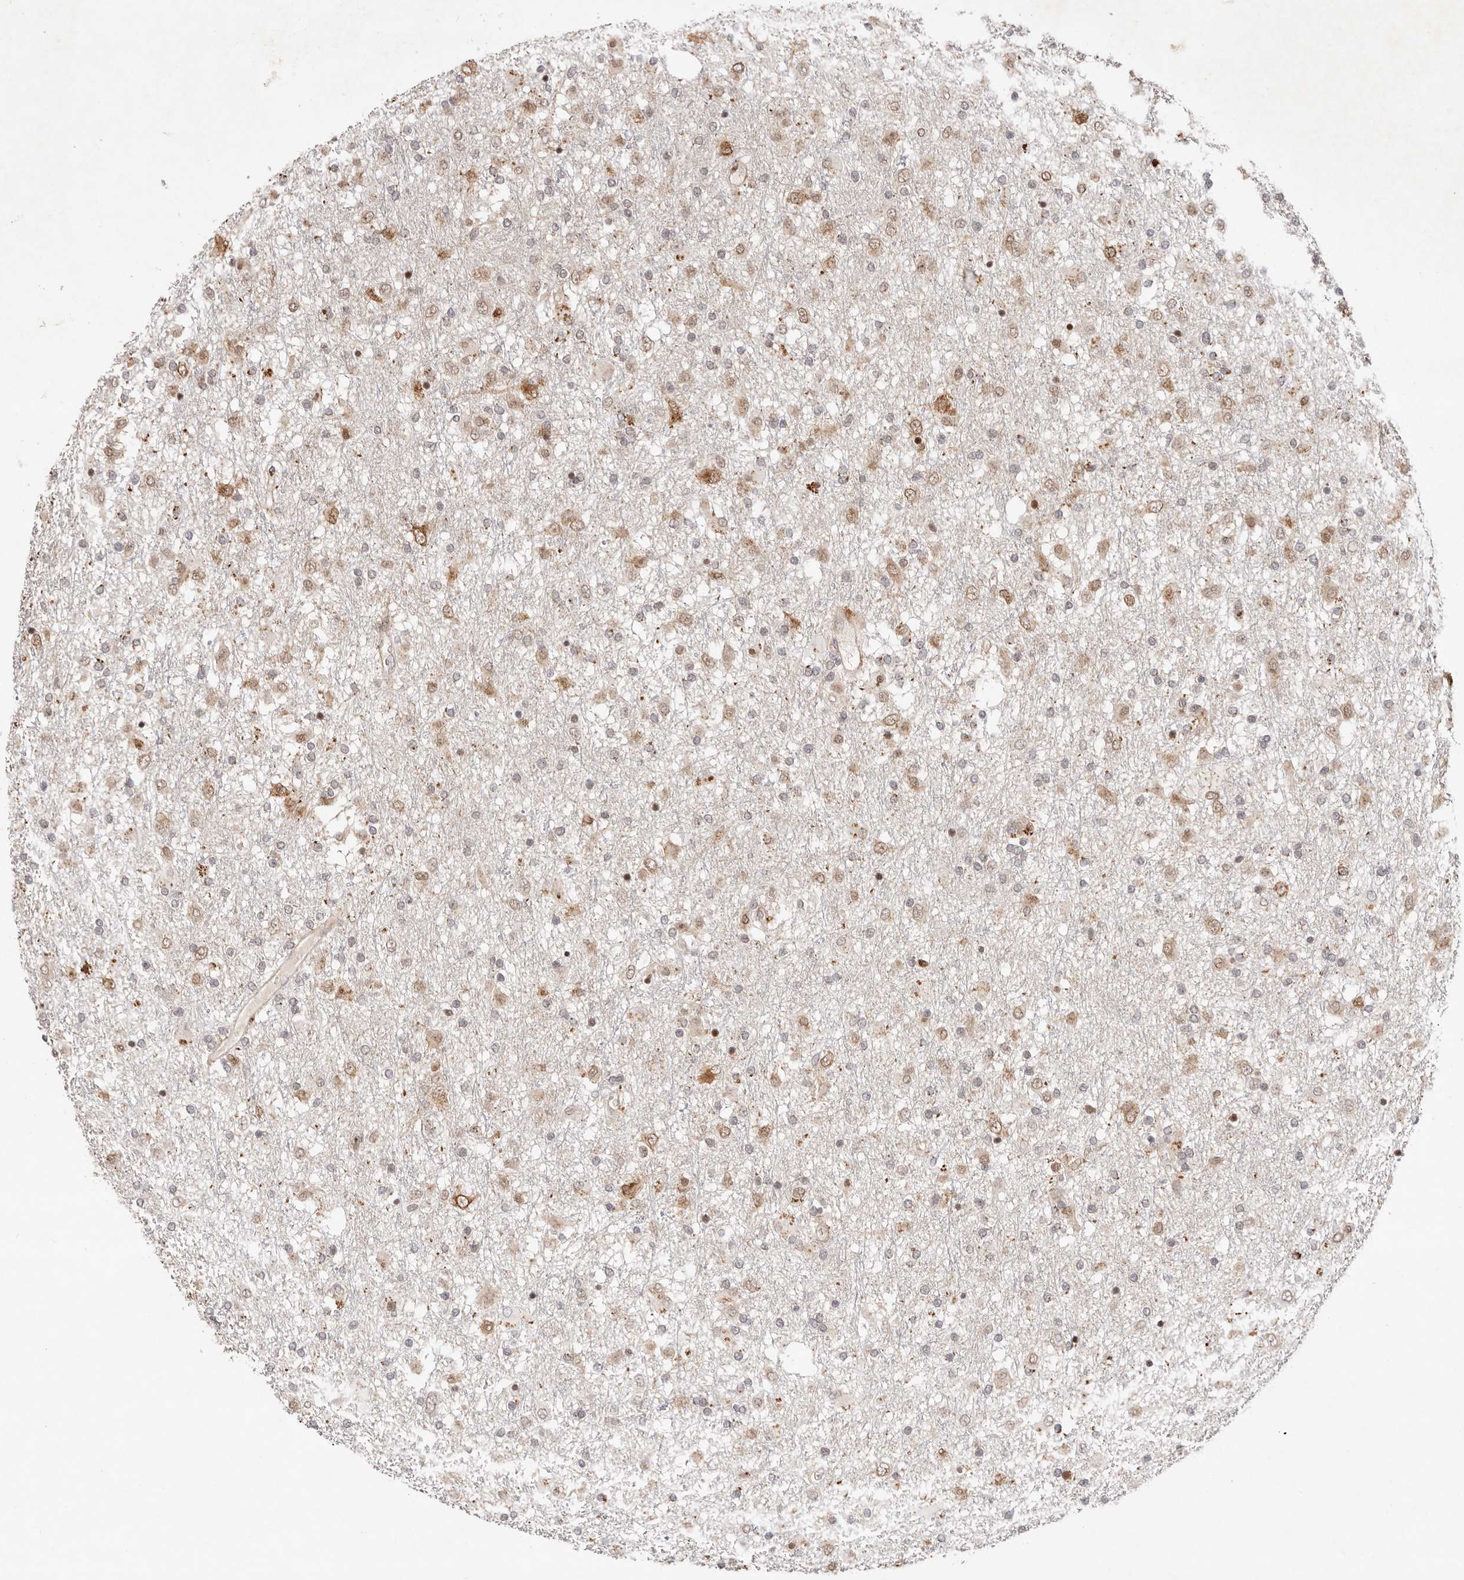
{"staining": {"intensity": "weak", "quantity": "25%-75%", "location": "nuclear"}, "tissue": "glioma", "cell_type": "Tumor cells", "image_type": "cancer", "snomed": [{"axis": "morphology", "description": "Glioma, malignant, Low grade"}, {"axis": "topography", "description": "Brain"}], "caption": "Glioma was stained to show a protein in brown. There is low levels of weak nuclear positivity in about 25%-75% of tumor cells.", "gene": "BCL2L15", "patient": {"sex": "male", "age": 65}}